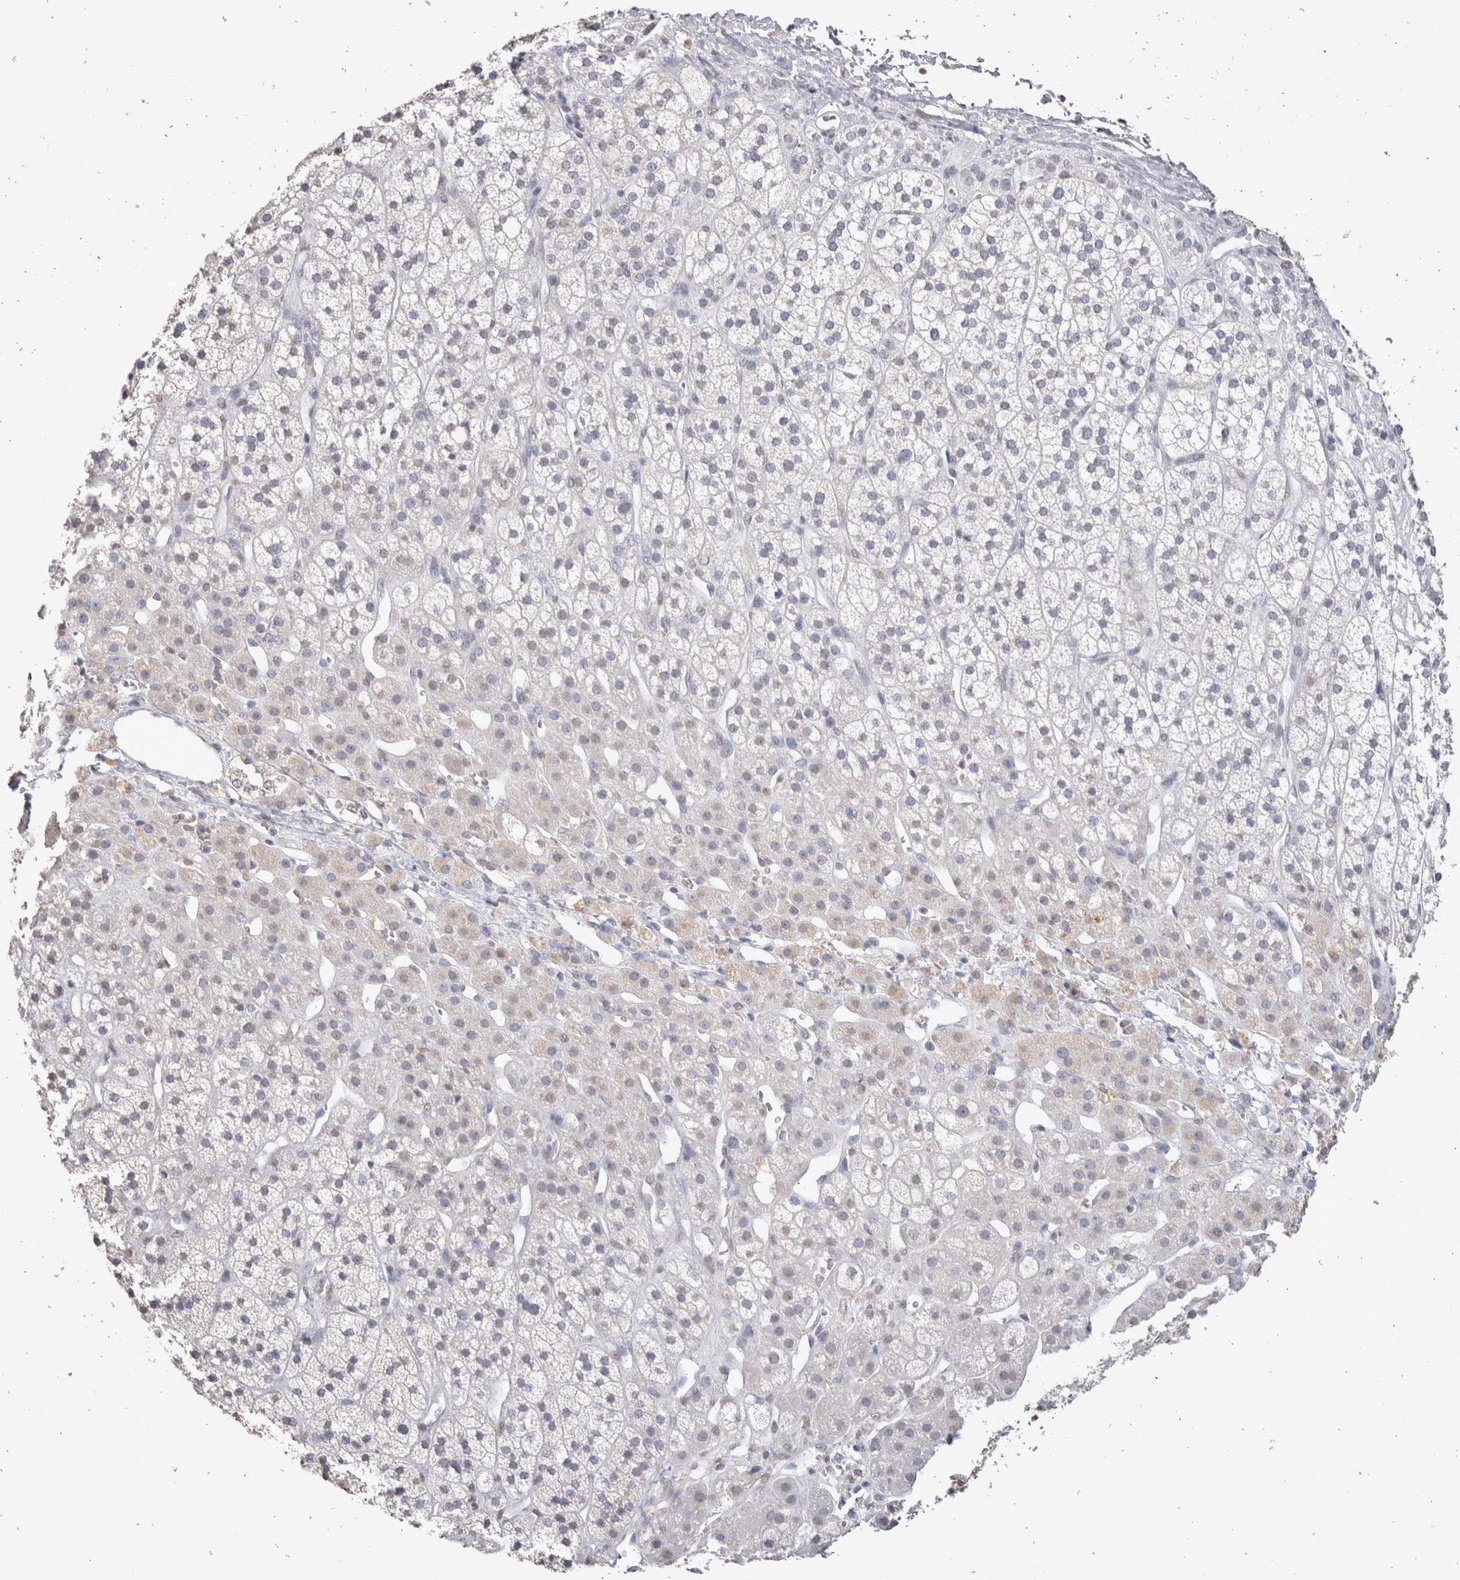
{"staining": {"intensity": "negative", "quantity": "none", "location": "none"}, "tissue": "adrenal gland", "cell_type": "Glandular cells", "image_type": "normal", "snomed": [{"axis": "morphology", "description": "Normal tissue, NOS"}, {"axis": "topography", "description": "Adrenal gland"}], "caption": "Immunohistochemistry image of benign adrenal gland: human adrenal gland stained with DAB (3,3'-diaminobenzidine) shows no significant protein positivity in glandular cells.", "gene": "LGALS2", "patient": {"sex": "male", "age": 56}}